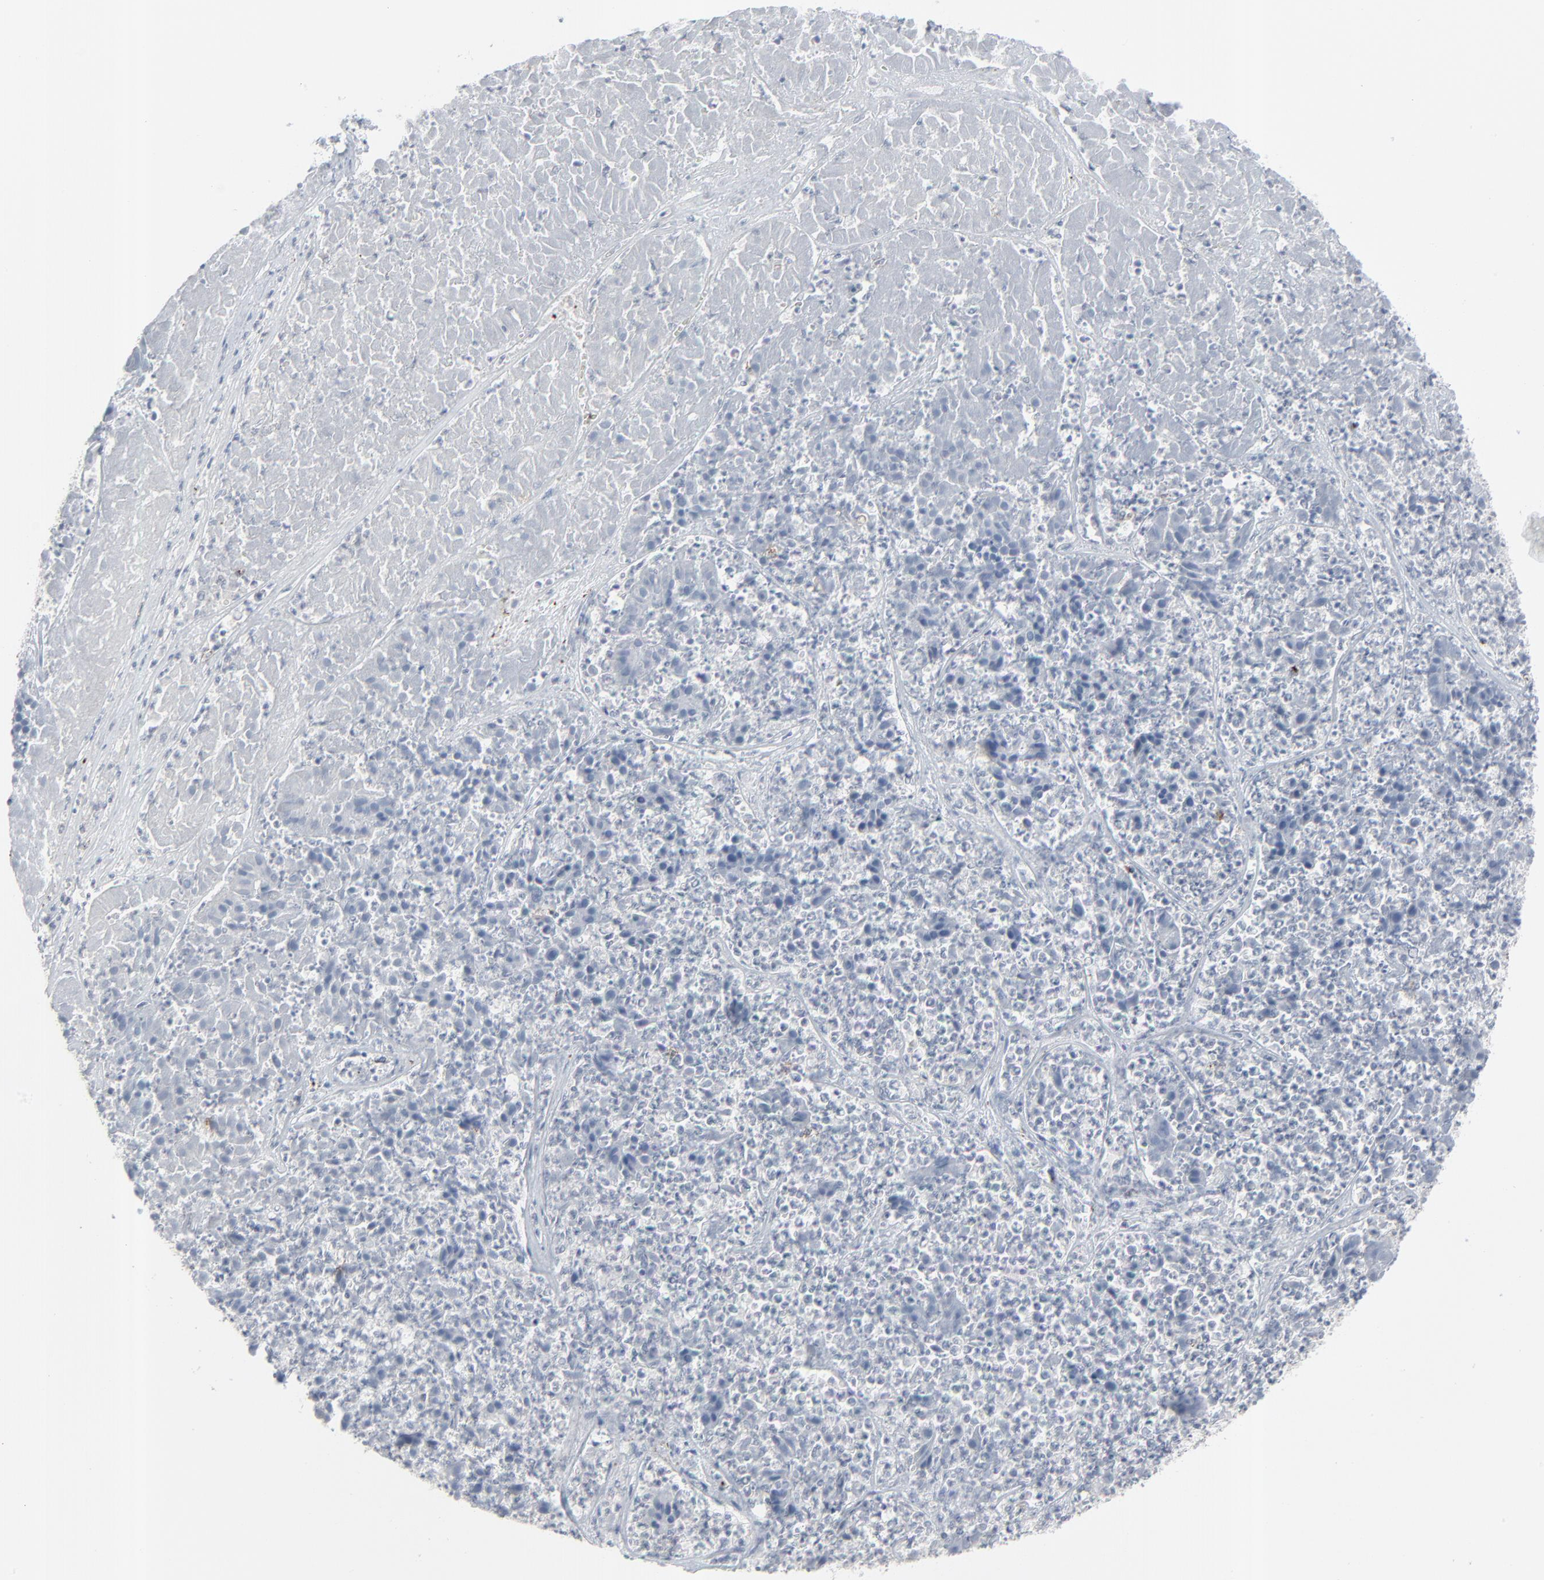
{"staining": {"intensity": "moderate", "quantity": "<25%", "location": "cytoplasmic/membranous"}, "tissue": "pancreatic cancer", "cell_type": "Tumor cells", "image_type": "cancer", "snomed": [{"axis": "morphology", "description": "Adenocarcinoma, NOS"}, {"axis": "topography", "description": "Pancreas"}], "caption": "Immunohistochemical staining of adenocarcinoma (pancreatic) reveals low levels of moderate cytoplasmic/membranous protein expression in approximately <25% of tumor cells. The staining was performed using DAB (3,3'-diaminobenzidine), with brown indicating positive protein expression. Nuclei are stained blue with hematoxylin.", "gene": "NEUROD1", "patient": {"sex": "male", "age": 50}}